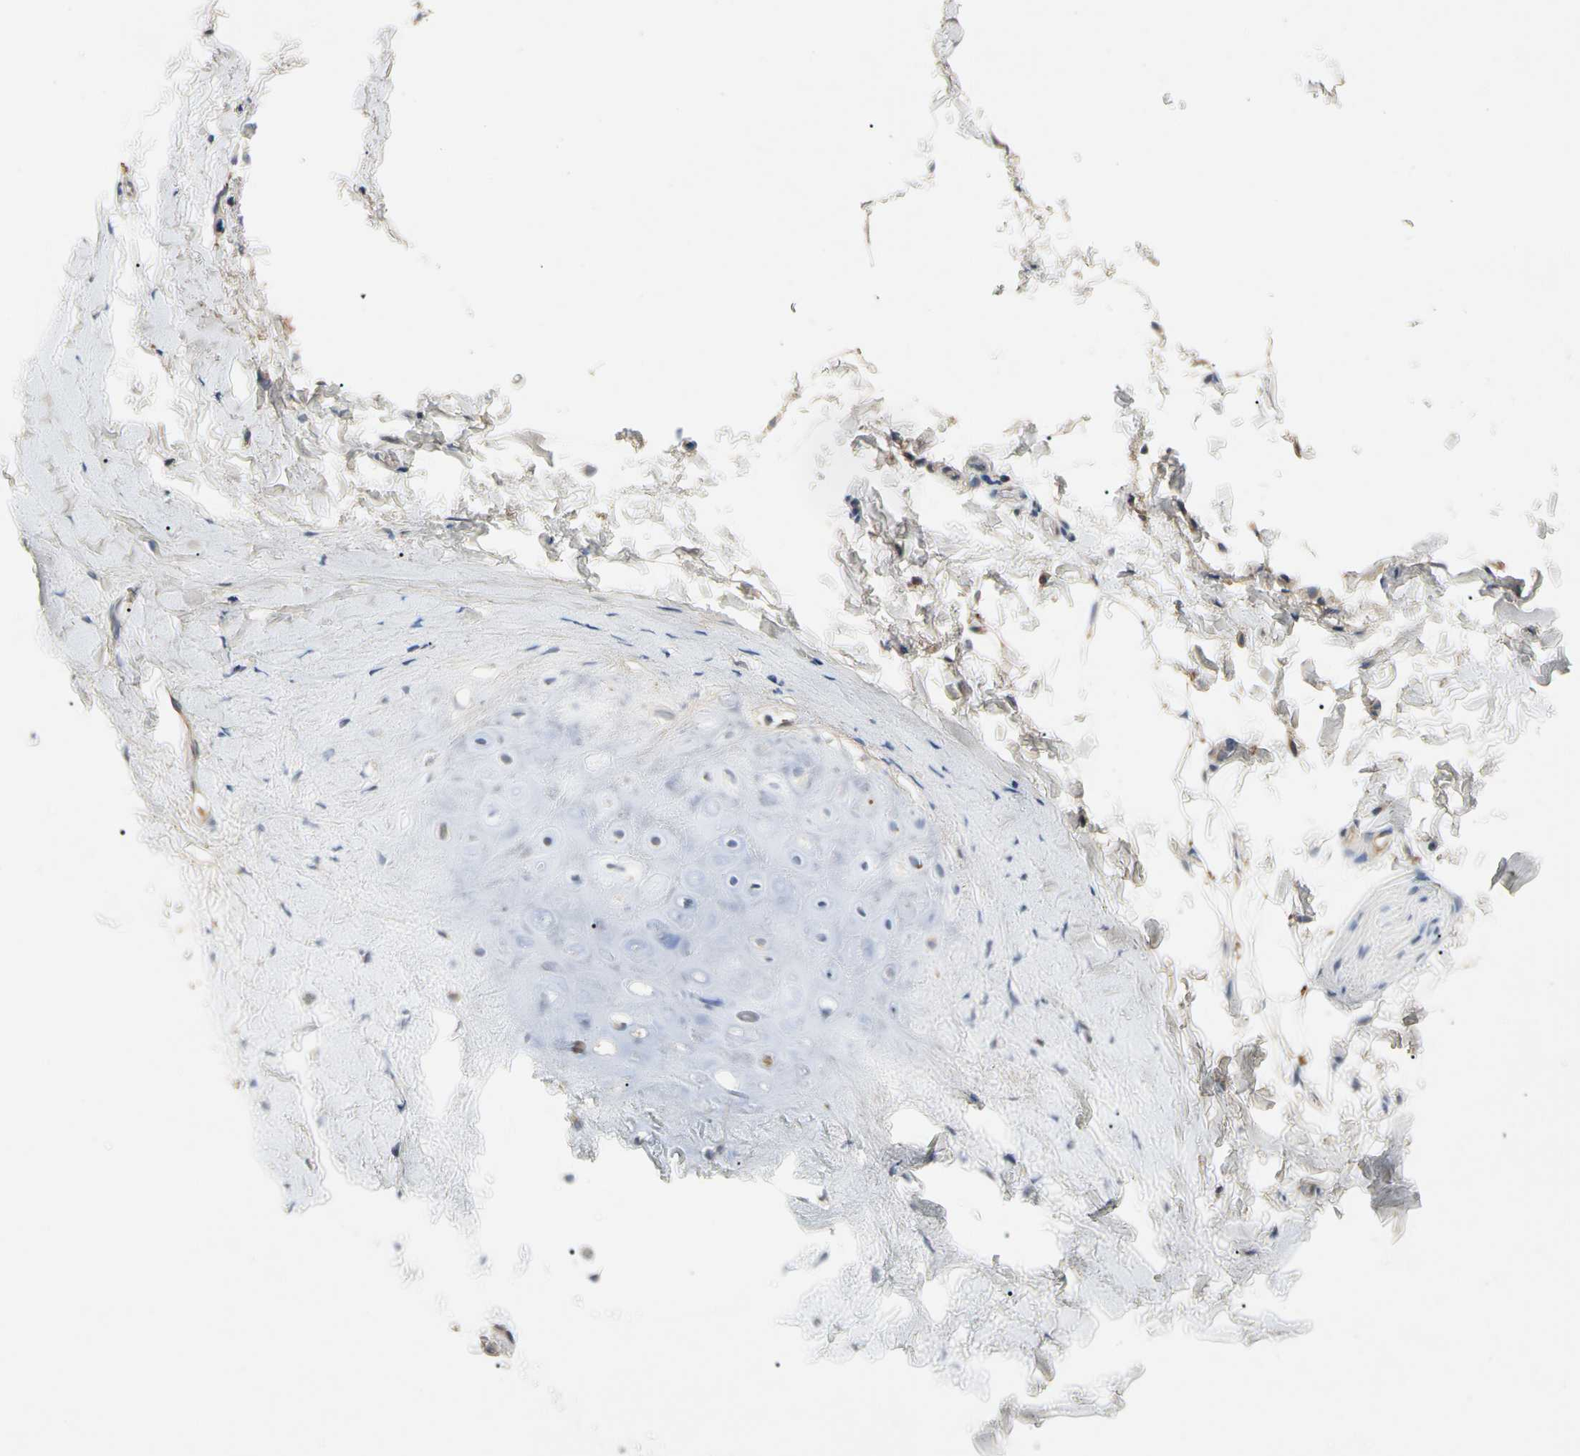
{"staining": {"intensity": "negative", "quantity": "none", "location": "none"}, "tissue": "adipose tissue", "cell_type": "Adipocytes", "image_type": "normal", "snomed": [{"axis": "morphology", "description": "Normal tissue, NOS"}, {"axis": "topography", "description": "Cartilage tissue"}, {"axis": "topography", "description": "Bronchus"}], "caption": "Protein analysis of normal adipose tissue displays no significant expression in adipocytes.", "gene": "GAS6", "patient": {"sex": "female", "age": 73}}